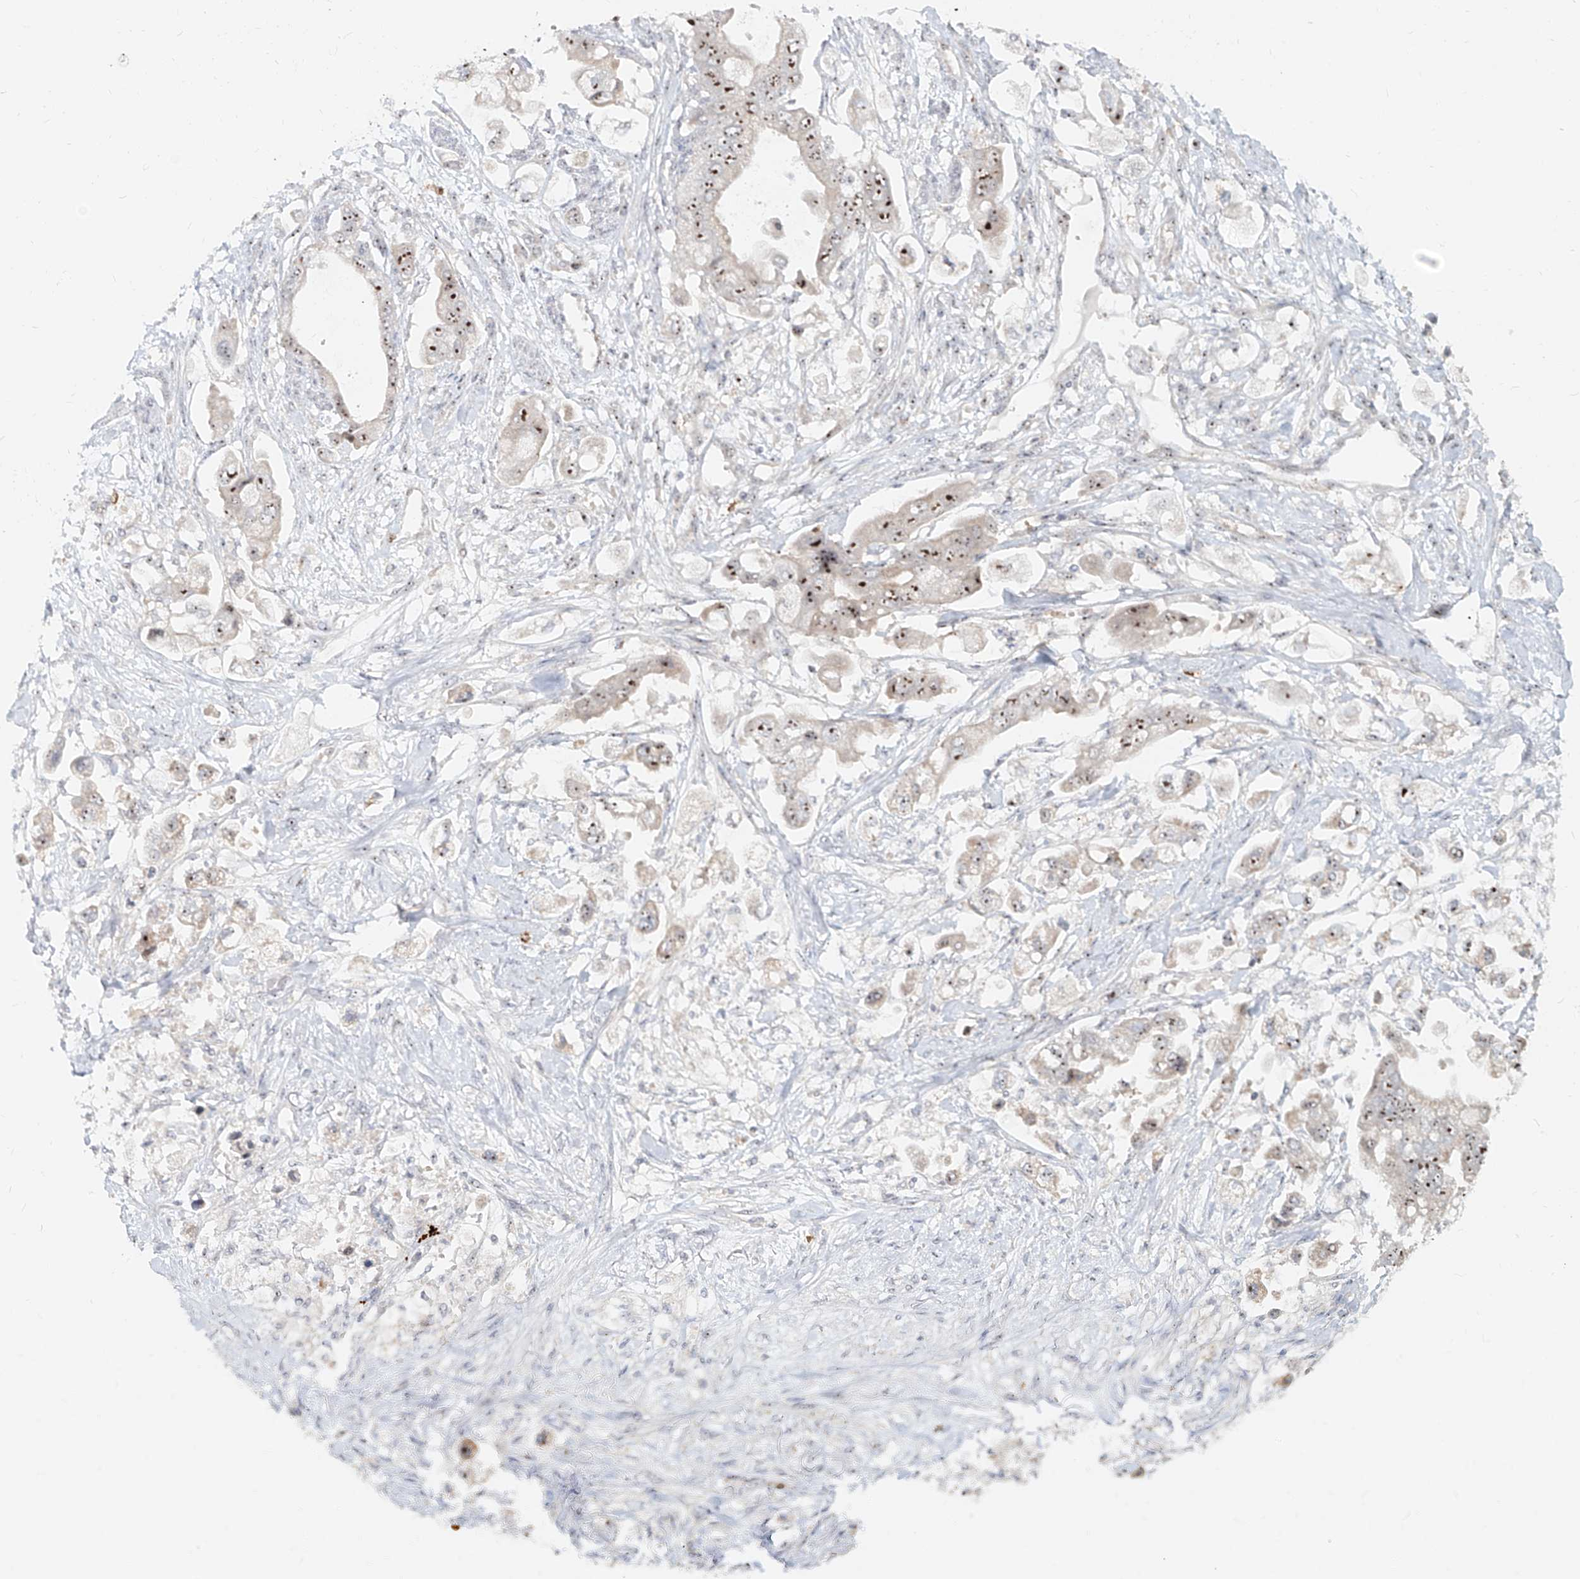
{"staining": {"intensity": "moderate", "quantity": ">75%", "location": "nuclear"}, "tissue": "stomach cancer", "cell_type": "Tumor cells", "image_type": "cancer", "snomed": [{"axis": "morphology", "description": "Adenocarcinoma, NOS"}, {"axis": "topography", "description": "Stomach"}], "caption": "An IHC image of neoplastic tissue is shown. Protein staining in brown shows moderate nuclear positivity in stomach cancer (adenocarcinoma) within tumor cells.", "gene": "BYSL", "patient": {"sex": "male", "age": 62}}